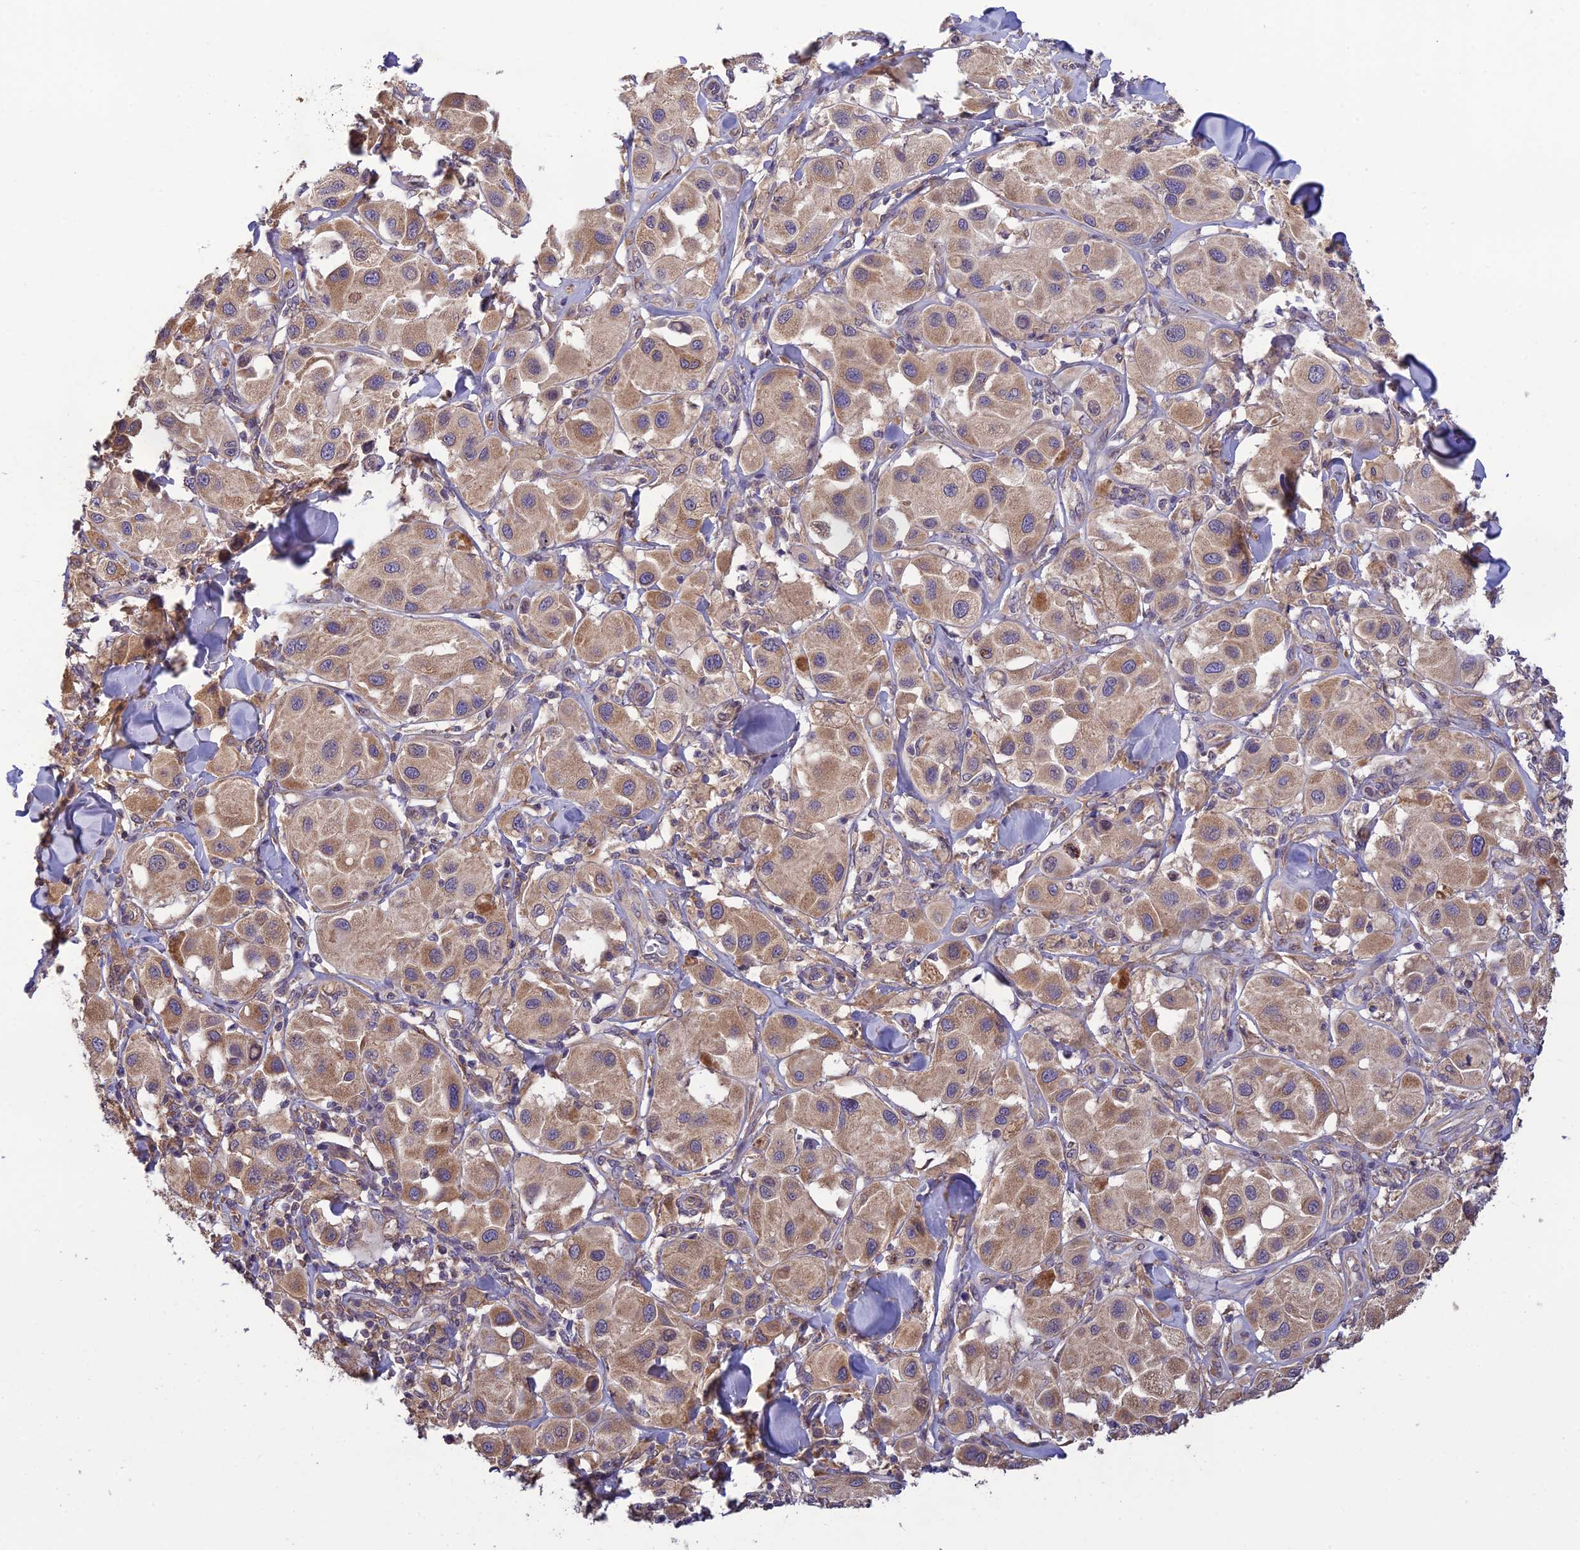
{"staining": {"intensity": "moderate", "quantity": ">75%", "location": "cytoplasmic/membranous"}, "tissue": "melanoma", "cell_type": "Tumor cells", "image_type": "cancer", "snomed": [{"axis": "morphology", "description": "Malignant melanoma, Metastatic site"}, {"axis": "topography", "description": "Skin"}], "caption": "Malignant melanoma (metastatic site) stained with a protein marker shows moderate staining in tumor cells.", "gene": "MRNIP", "patient": {"sex": "male", "age": 41}}